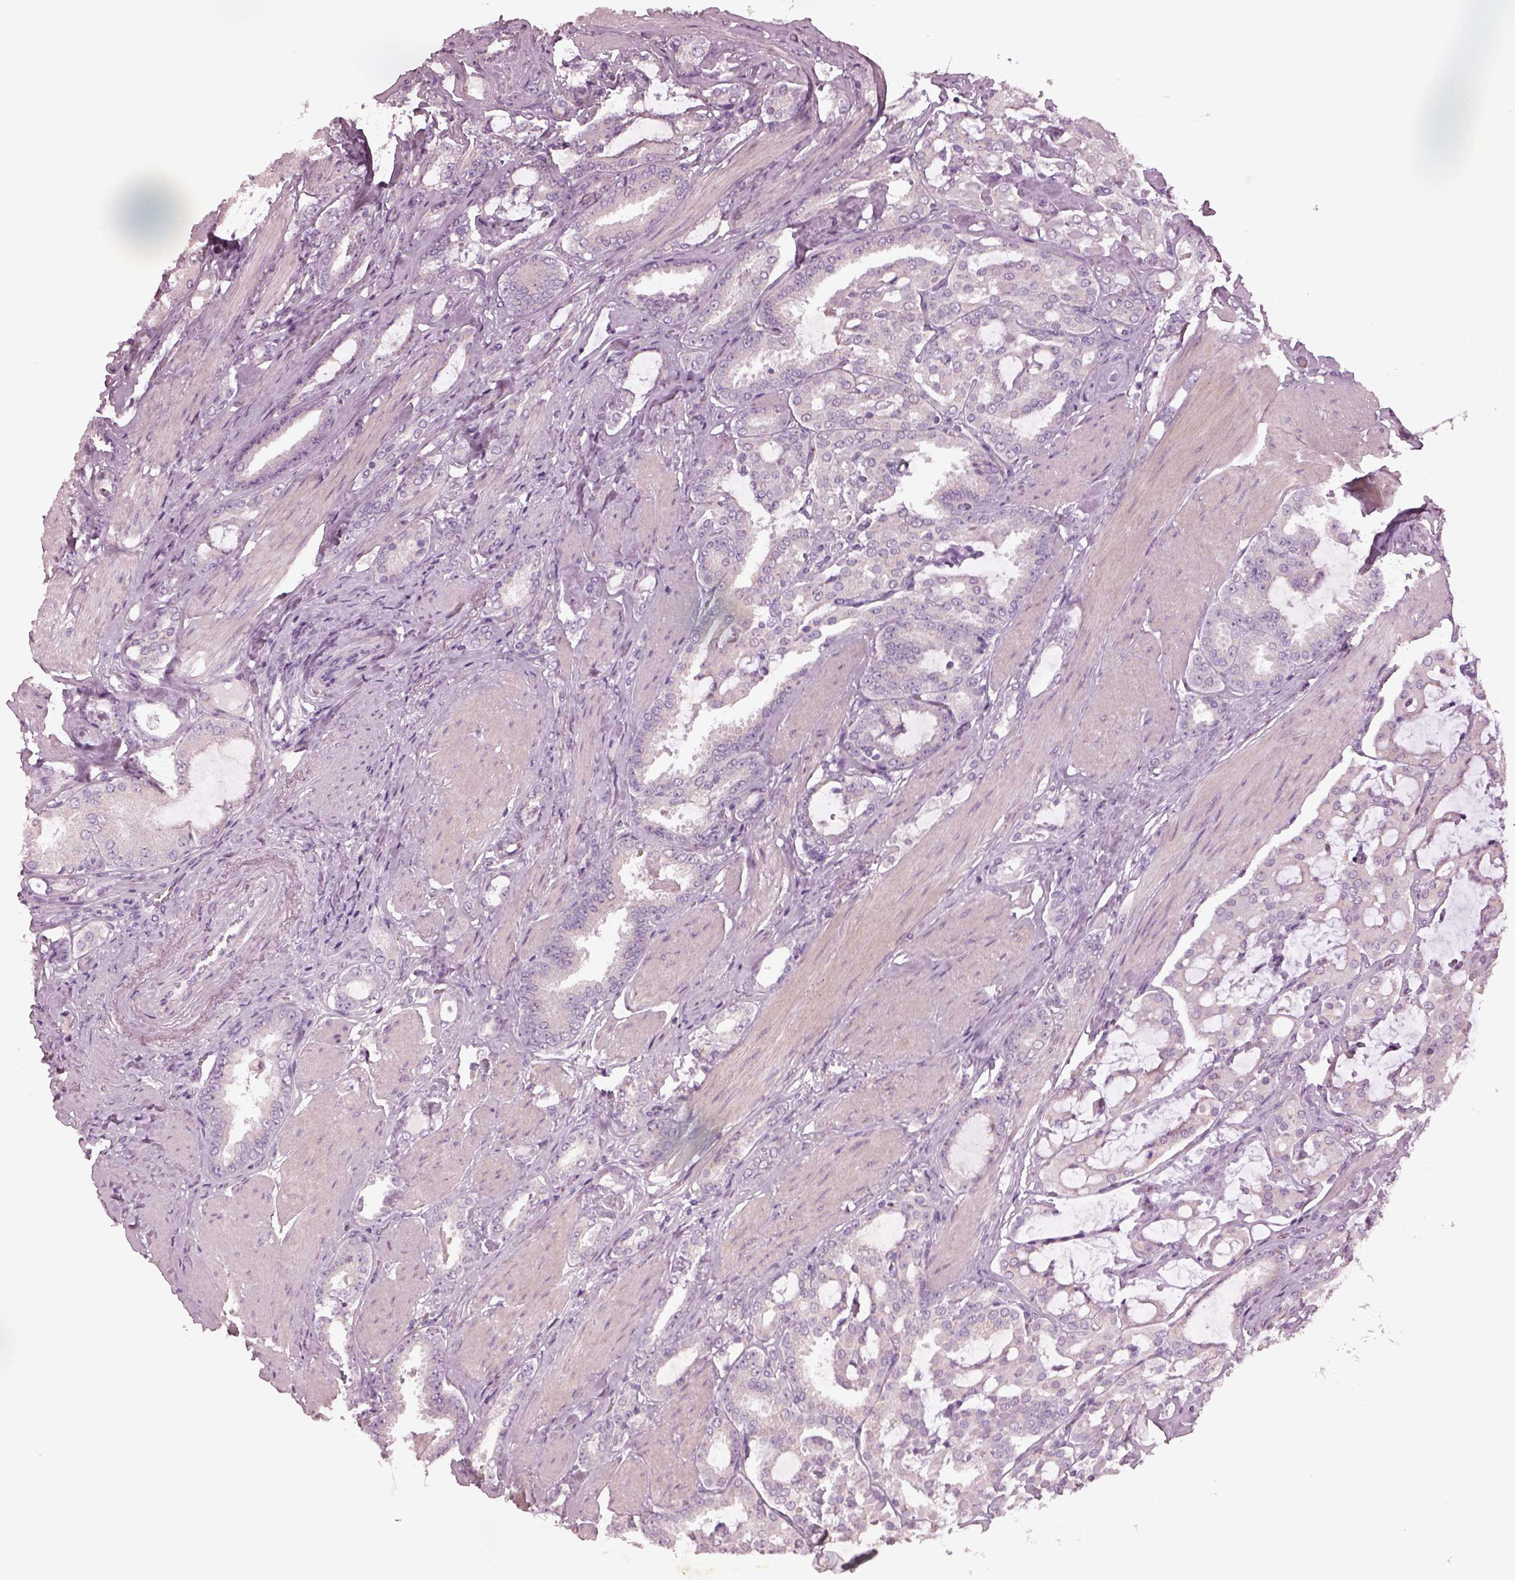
{"staining": {"intensity": "negative", "quantity": "none", "location": "none"}, "tissue": "prostate cancer", "cell_type": "Tumor cells", "image_type": "cancer", "snomed": [{"axis": "morphology", "description": "Adenocarcinoma, High grade"}, {"axis": "topography", "description": "Prostate"}], "caption": "There is no significant expression in tumor cells of high-grade adenocarcinoma (prostate).", "gene": "SLAMF8", "patient": {"sex": "male", "age": 63}}